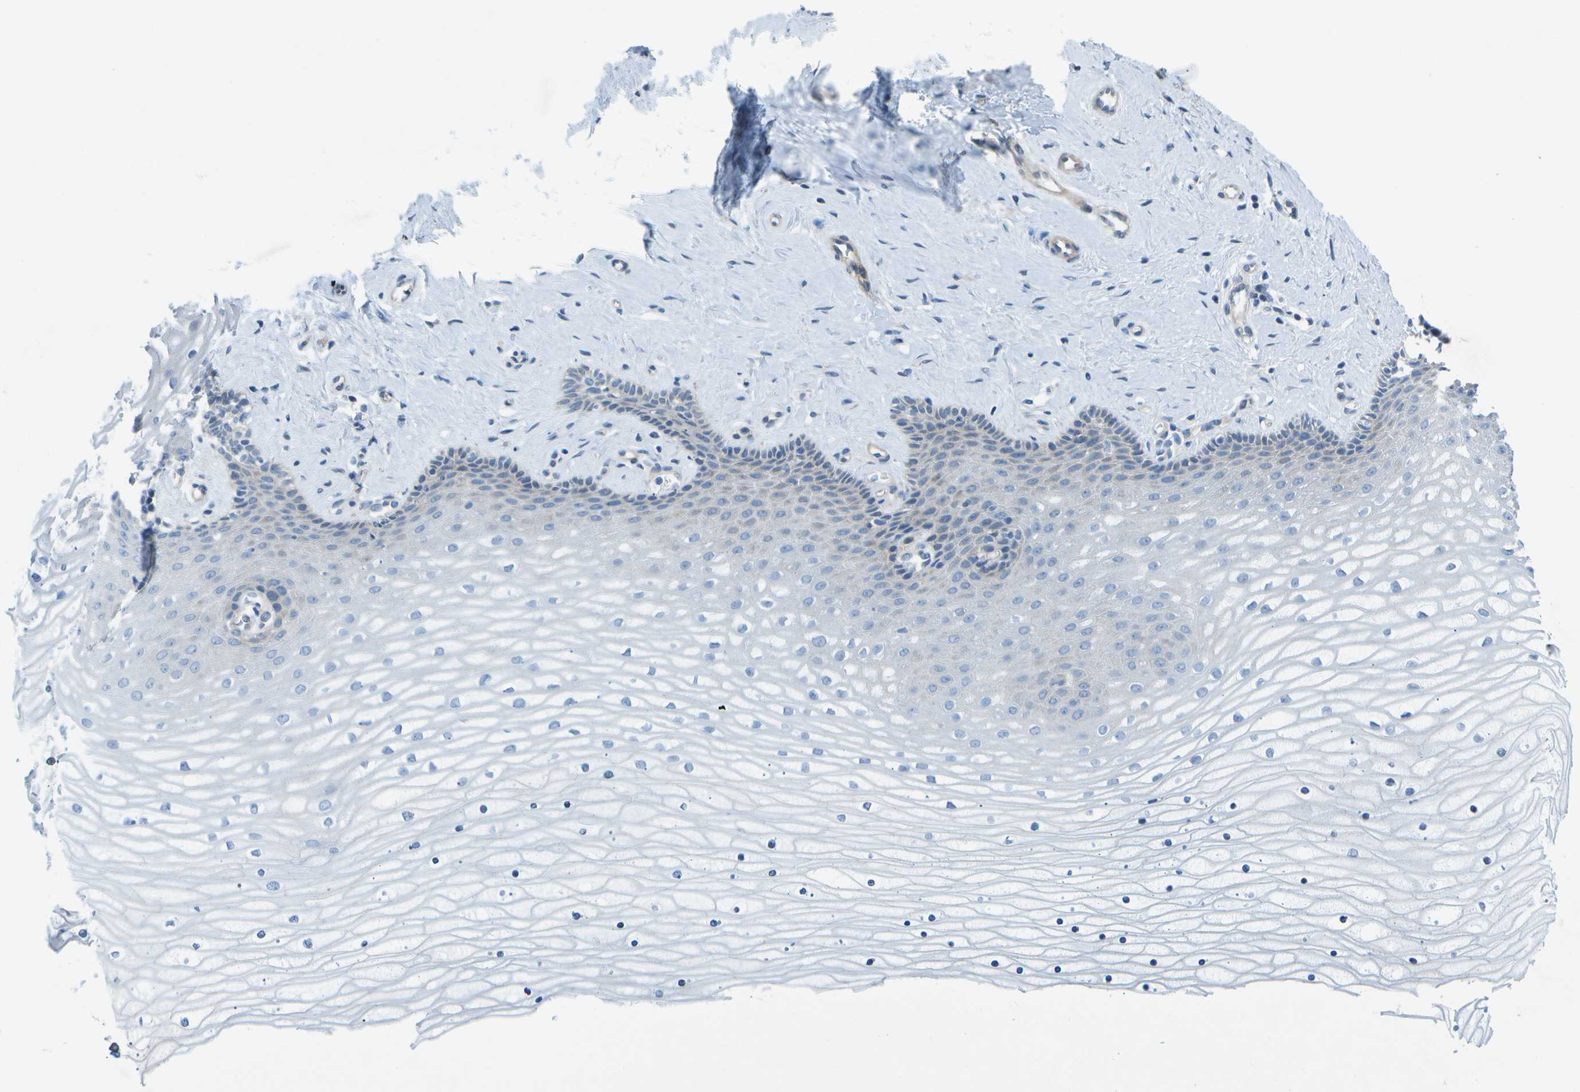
{"staining": {"intensity": "negative", "quantity": "none", "location": "none"}, "tissue": "cervix", "cell_type": "Glandular cells", "image_type": "normal", "snomed": [{"axis": "morphology", "description": "Normal tissue, NOS"}, {"axis": "topography", "description": "Cervix"}], "caption": "Immunohistochemical staining of unremarkable cervix exhibits no significant staining in glandular cells.", "gene": "SORBS3", "patient": {"sex": "female", "age": 39}}